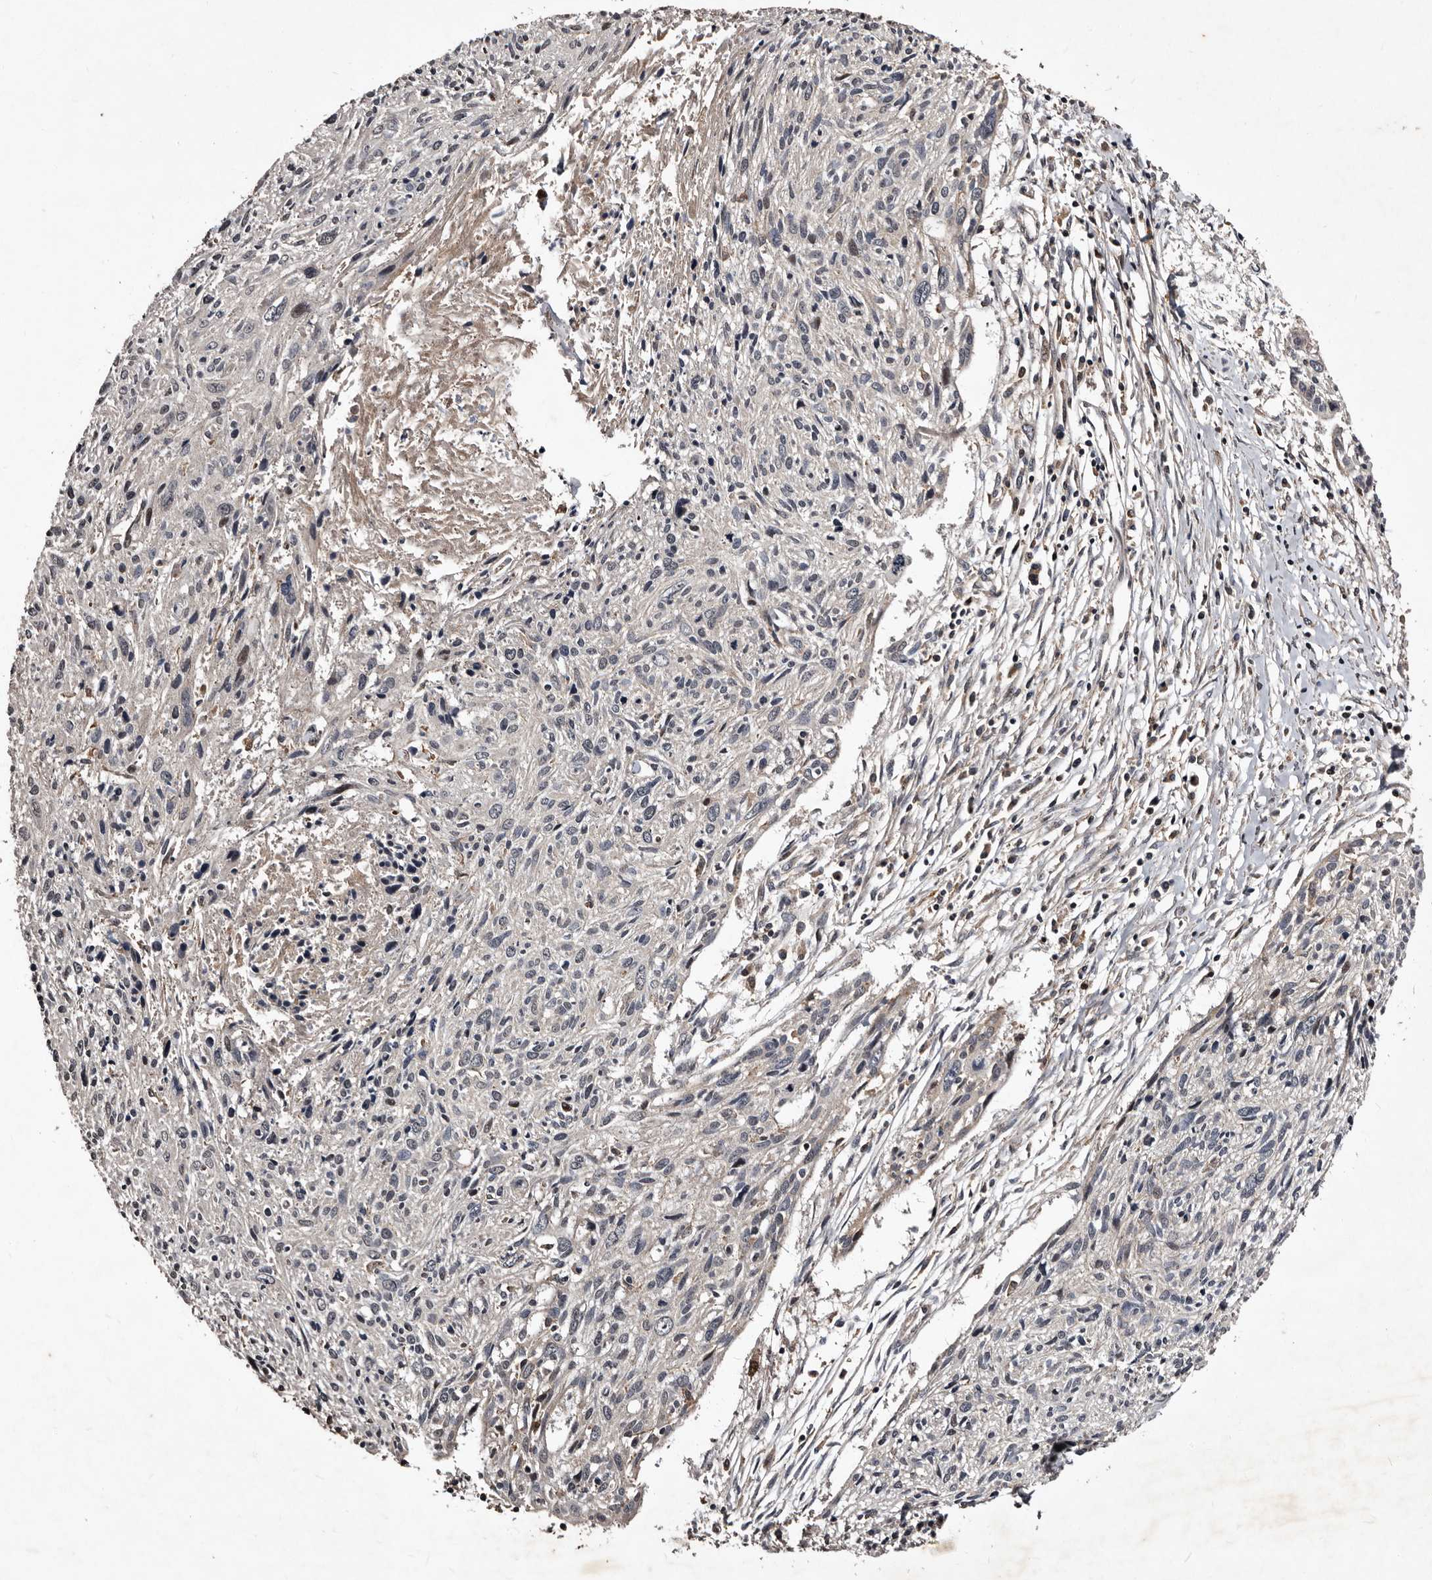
{"staining": {"intensity": "negative", "quantity": "none", "location": "none"}, "tissue": "cervical cancer", "cell_type": "Tumor cells", "image_type": "cancer", "snomed": [{"axis": "morphology", "description": "Squamous cell carcinoma, NOS"}, {"axis": "topography", "description": "Cervix"}], "caption": "Immunohistochemical staining of cervical cancer displays no significant staining in tumor cells. (Immunohistochemistry (ihc), brightfield microscopy, high magnification).", "gene": "MKRN3", "patient": {"sex": "female", "age": 51}}